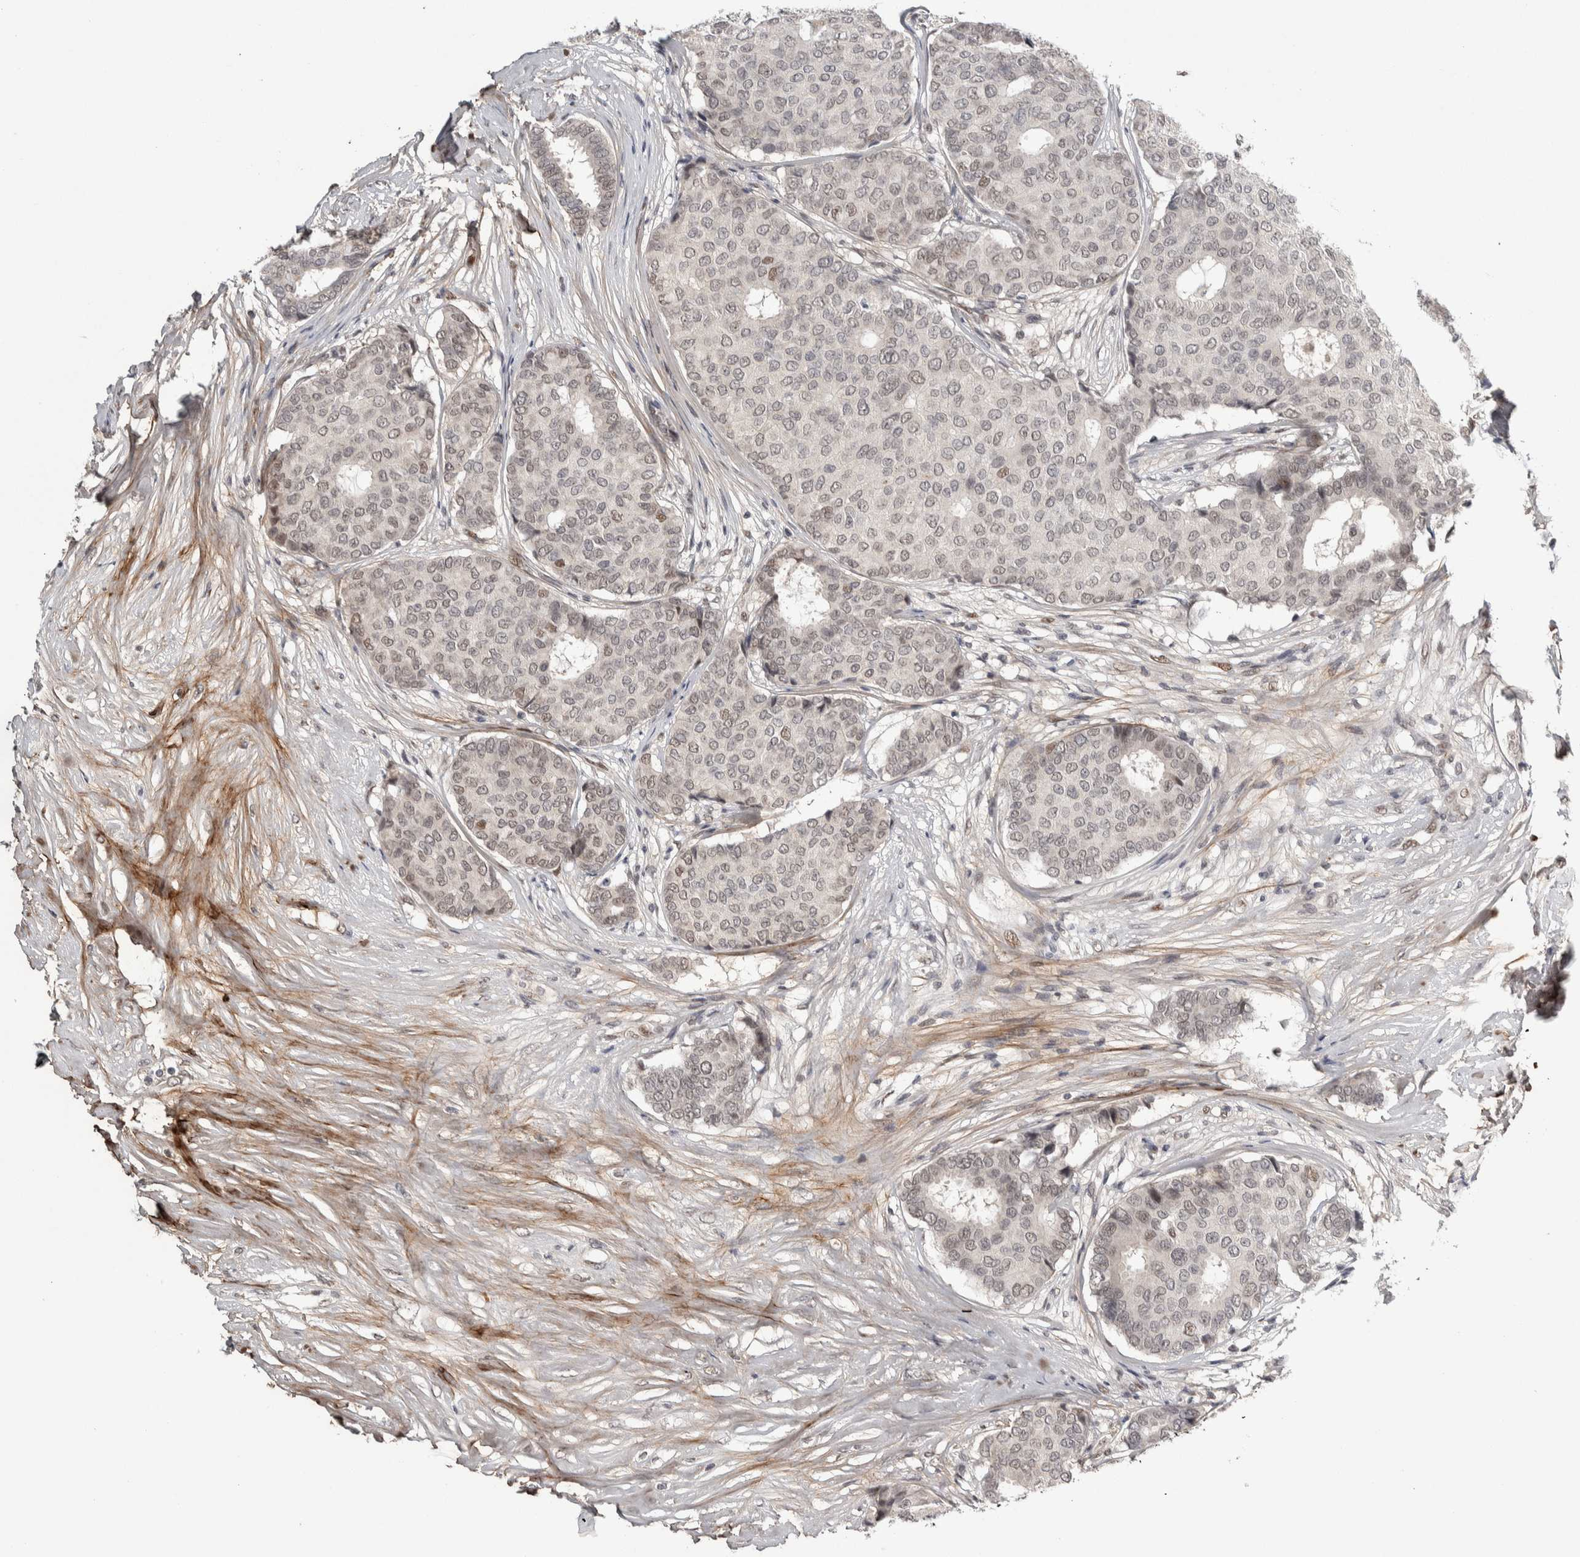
{"staining": {"intensity": "weak", "quantity": ">75%", "location": "nuclear"}, "tissue": "breast cancer", "cell_type": "Tumor cells", "image_type": "cancer", "snomed": [{"axis": "morphology", "description": "Duct carcinoma"}, {"axis": "topography", "description": "Breast"}], "caption": "About >75% of tumor cells in human breast cancer (invasive ductal carcinoma) show weak nuclear protein positivity as visualized by brown immunohistochemical staining.", "gene": "ASPN", "patient": {"sex": "female", "age": 75}}